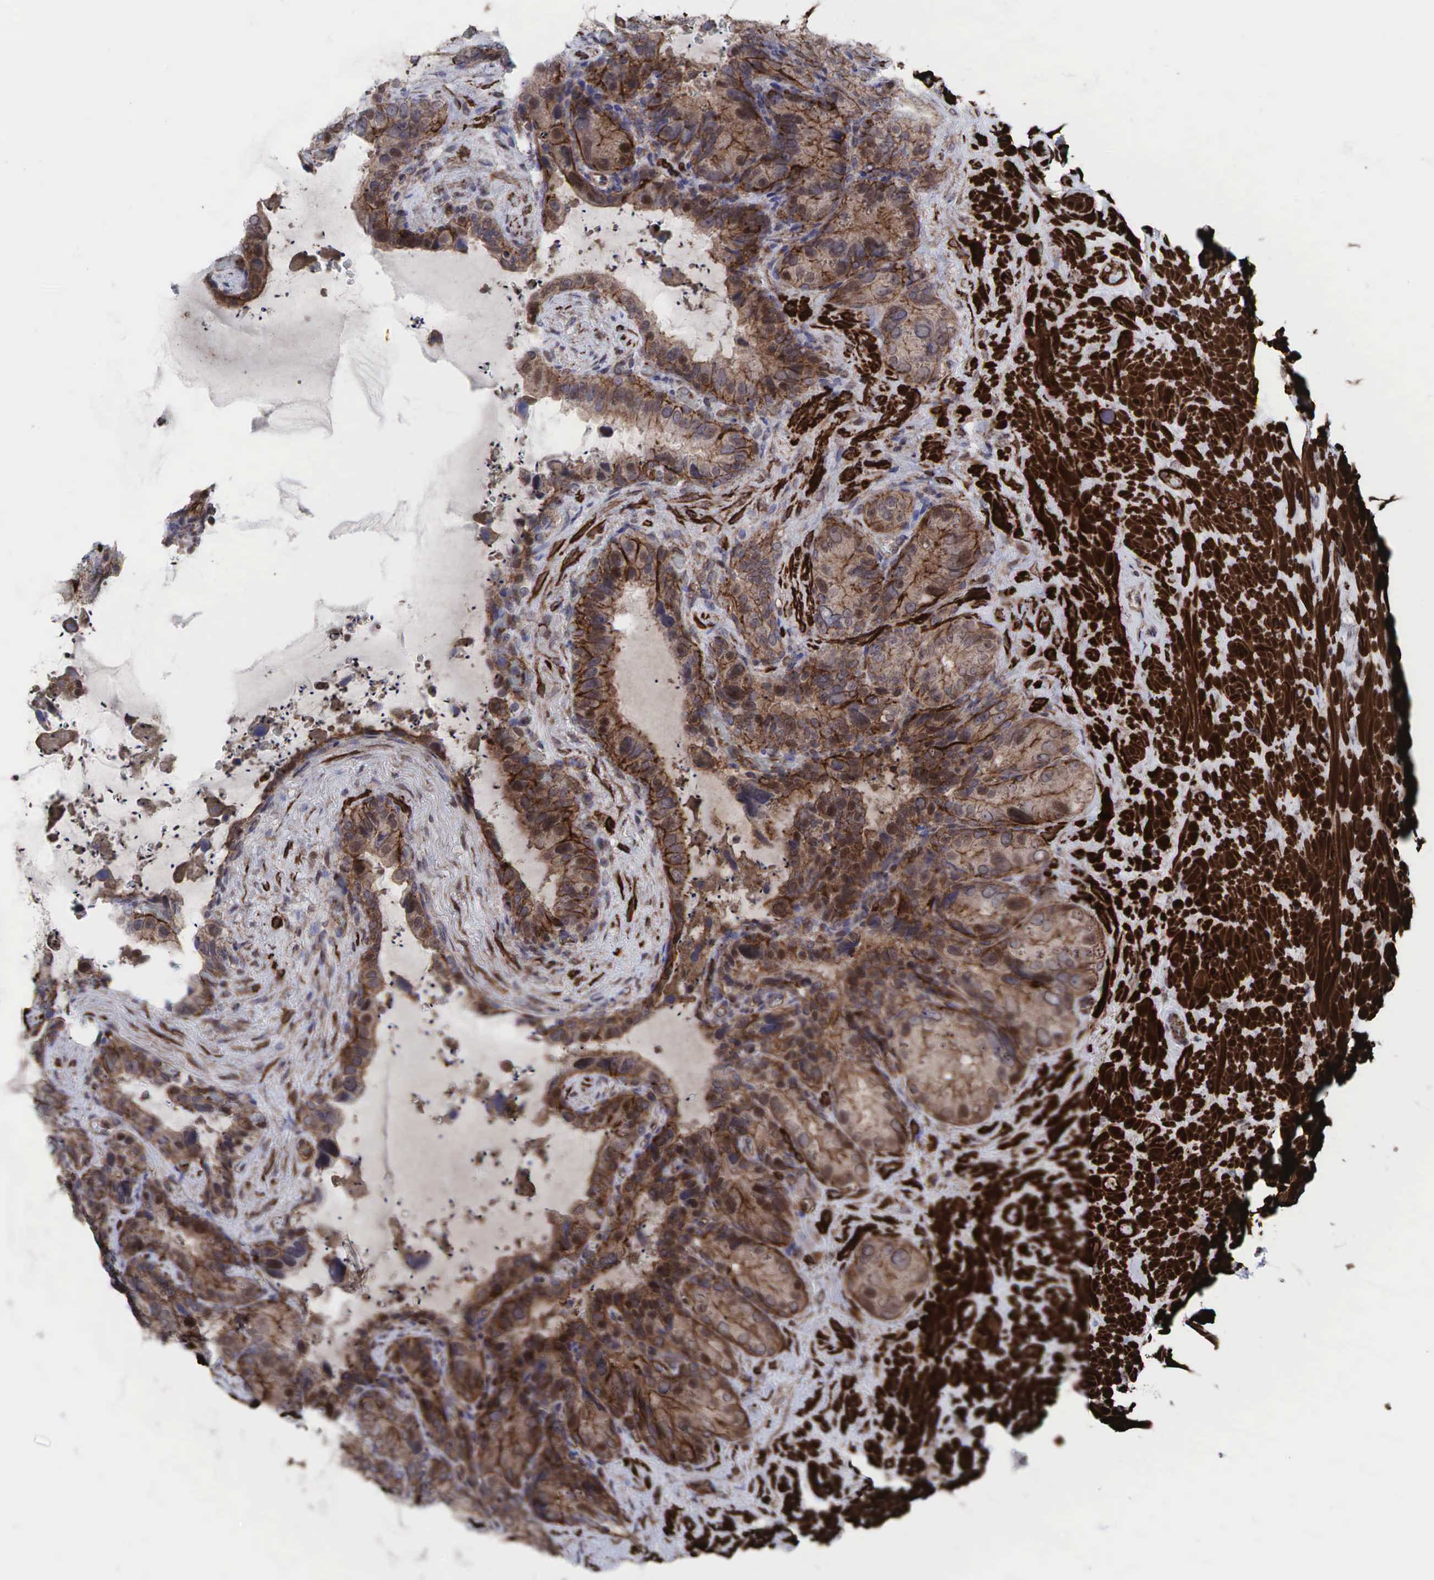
{"staining": {"intensity": "moderate", "quantity": "25%-75%", "location": "cytoplasmic/membranous"}, "tissue": "seminal vesicle", "cell_type": "Glandular cells", "image_type": "normal", "snomed": [{"axis": "morphology", "description": "Normal tissue, NOS"}, {"axis": "topography", "description": "Seminal veicle"}], "caption": "Immunohistochemical staining of unremarkable human seminal vesicle shows 25%-75% levels of moderate cytoplasmic/membranous protein staining in about 25%-75% of glandular cells.", "gene": "GPRASP1", "patient": {"sex": "male", "age": 63}}